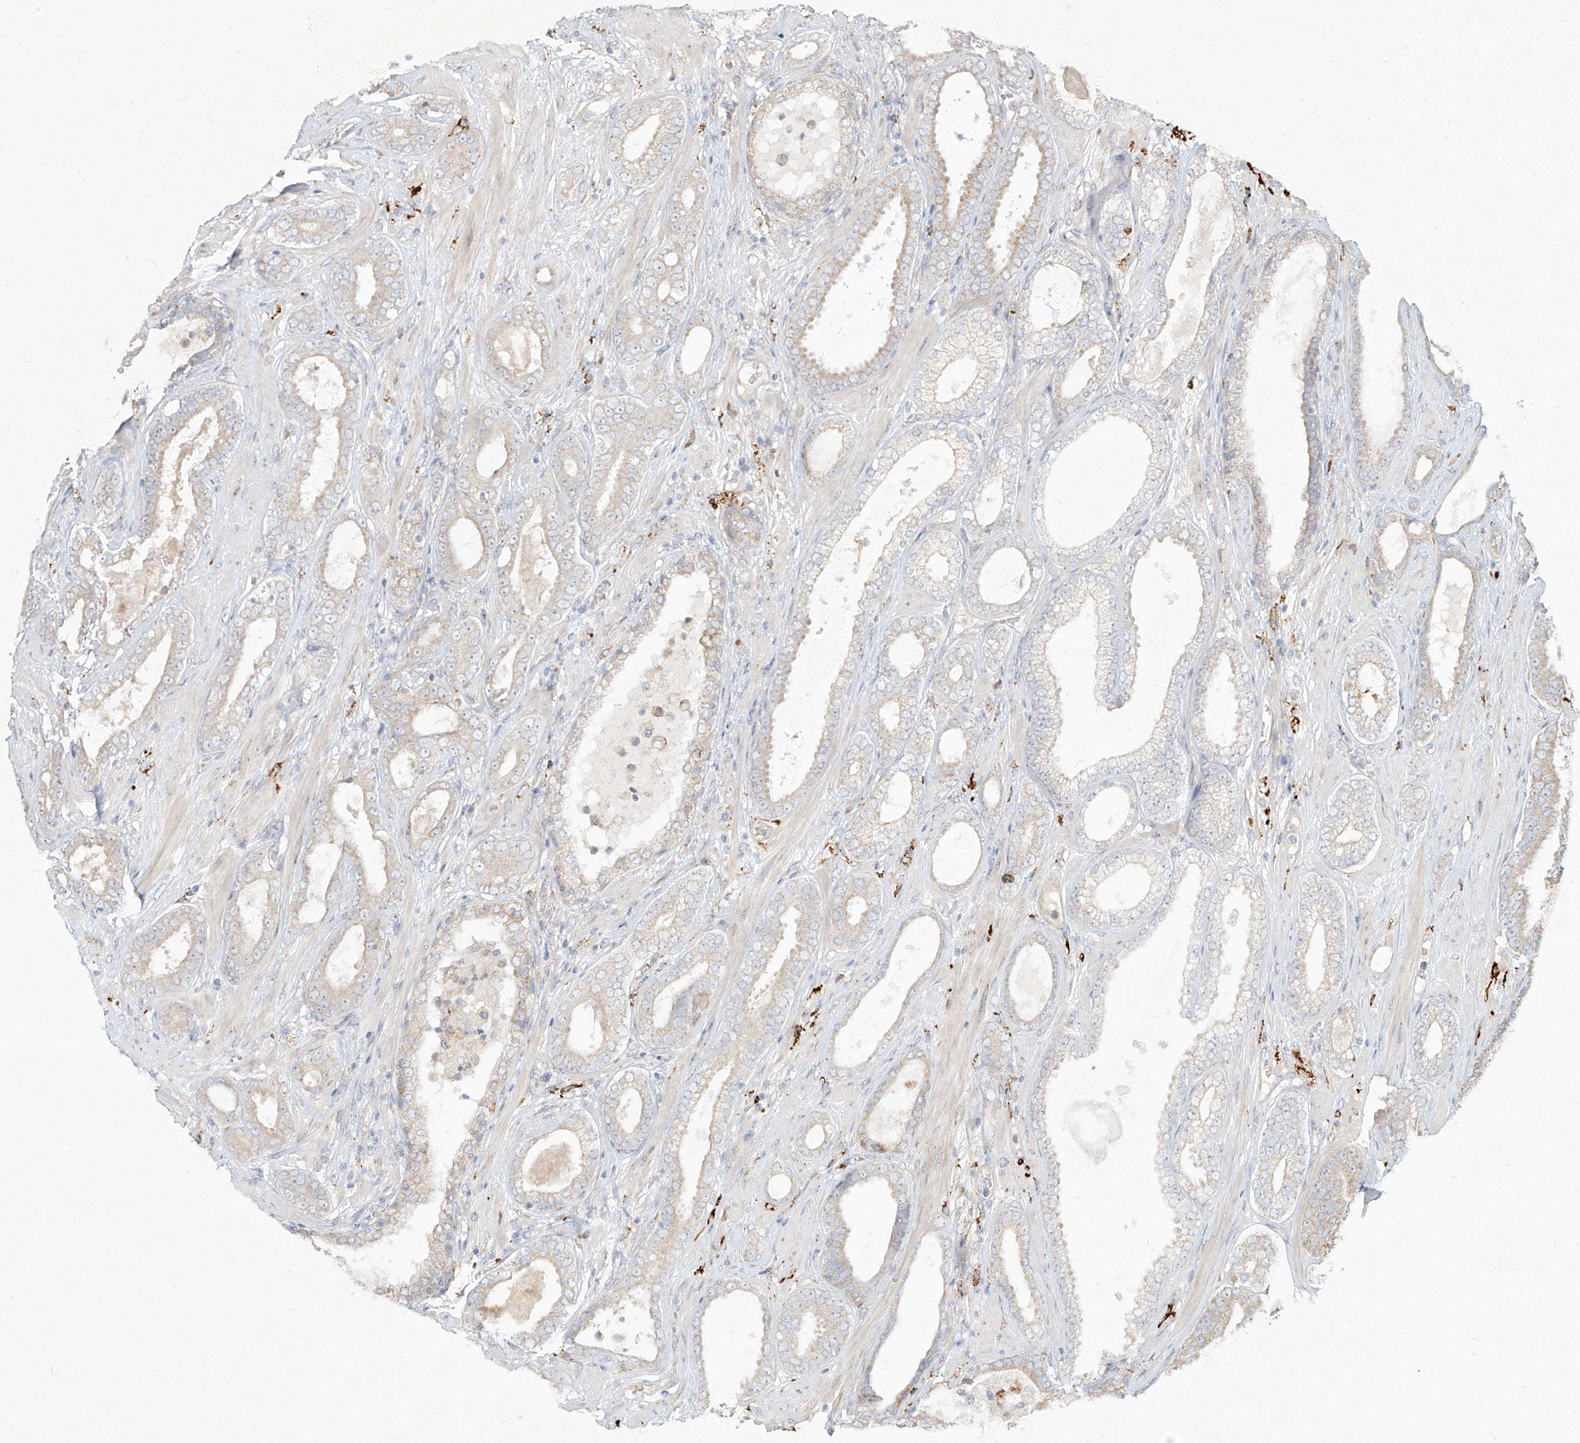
{"staining": {"intensity": "negative", "quantity": "none", "location": "none"}, "tissue": "prostate cancer", "cell_type": "Tumor cells", "image_type": "cancer", "snomed": [{"axis": "morphology", "description": "Adenocarcinoma, High grade"}, {"axis": "topography", "description": "Prostate"}], "caption": "IHC micrograph of prostate cancer stained for a protein (brown), which shows no expression in tumor cells.", "gene": "CD209", "patient": {"sex": "male", "age": 60}}